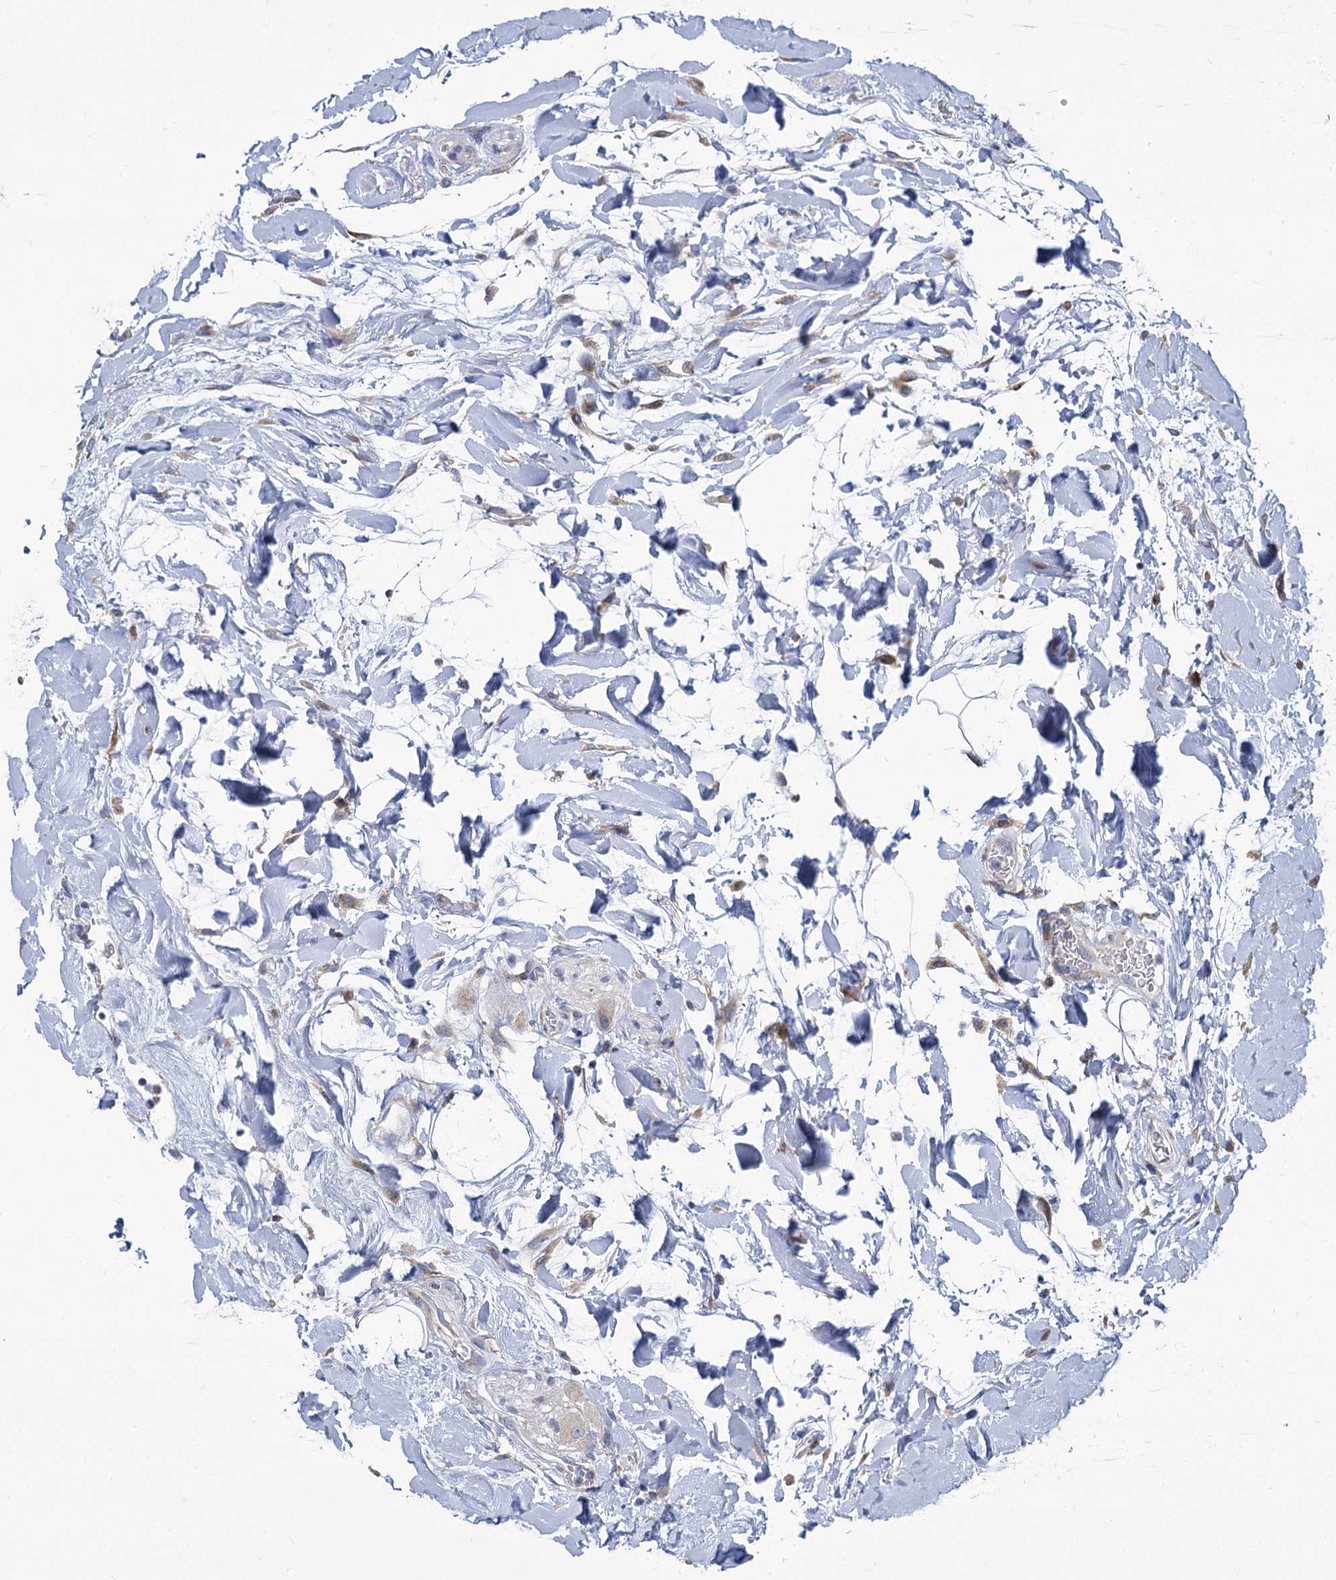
{"staining": {"intensity": "negative", "quantity": "none", "location": "none"}, "tissue": "colon", "cell_type": "Endothelial cells", "image_type": "normal", "snomed": [{"axis": "morphology", "description": "Normal tissue, NOS"}, {"axis": "topography", "description": "Colon"}], "caption": "Immunohistochemistry of unremarkable human colon demonstrates no staining in endothelial cells. Nuclei are stained in blue.", "gene": "PRSS35", "patient": {"sex": "female", "age": 79}}